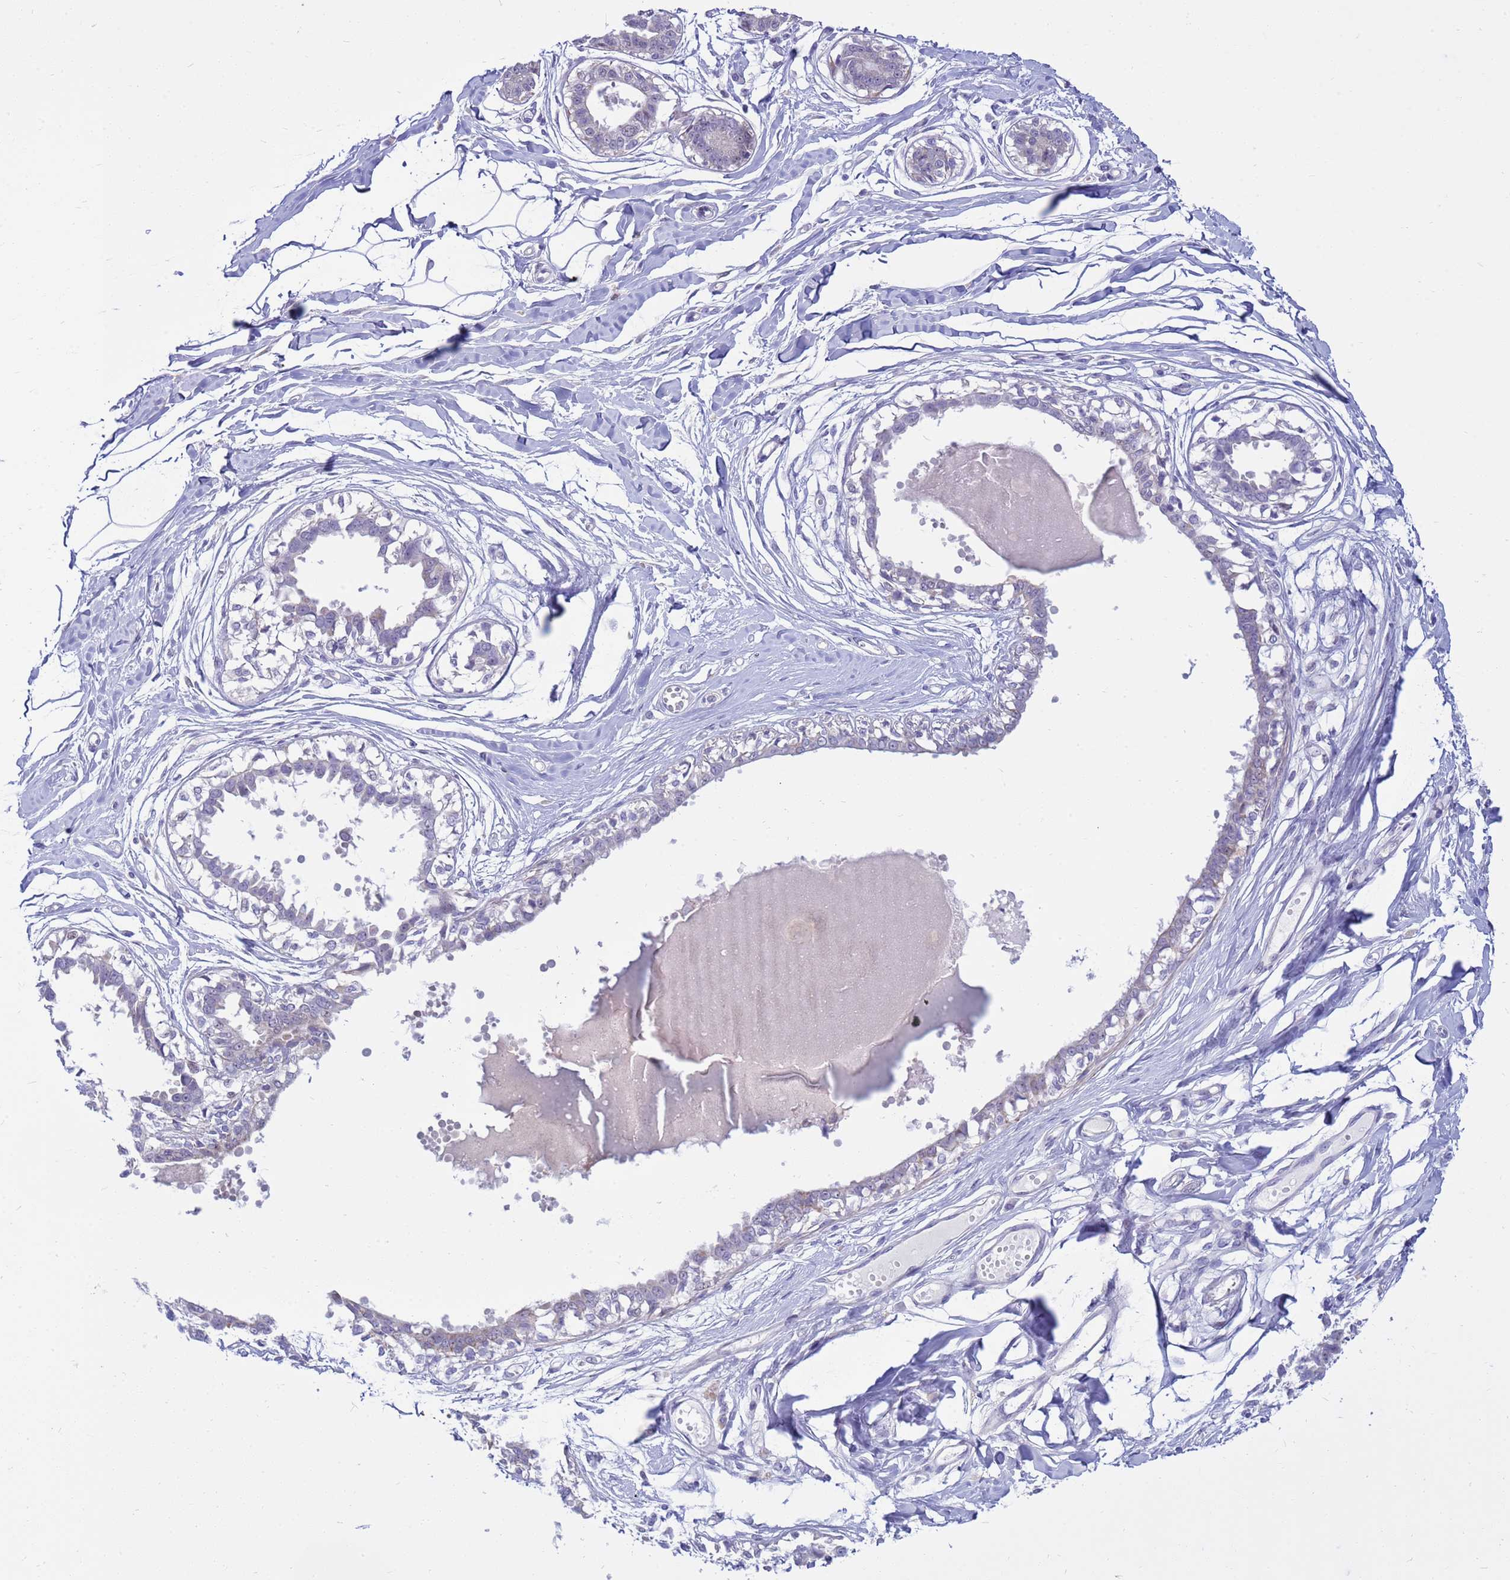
{"staining": {"intensity": "negative", "quantity": "none", "location": "none"}, "tissue": "breast", "cell_type": "Adipocytes", "image_type": "normal", "snomed": [{"axis": "morphology", "description": "Normal tissue, NOS"}, {"axis": "topography", "description": "Breast"}], "caption": "Photomicrograph shows no significant protein staining in adipocytes of unremarkable breast.", "gene": "LRATD1", "patient": {"sex": "female", "age": 45}}